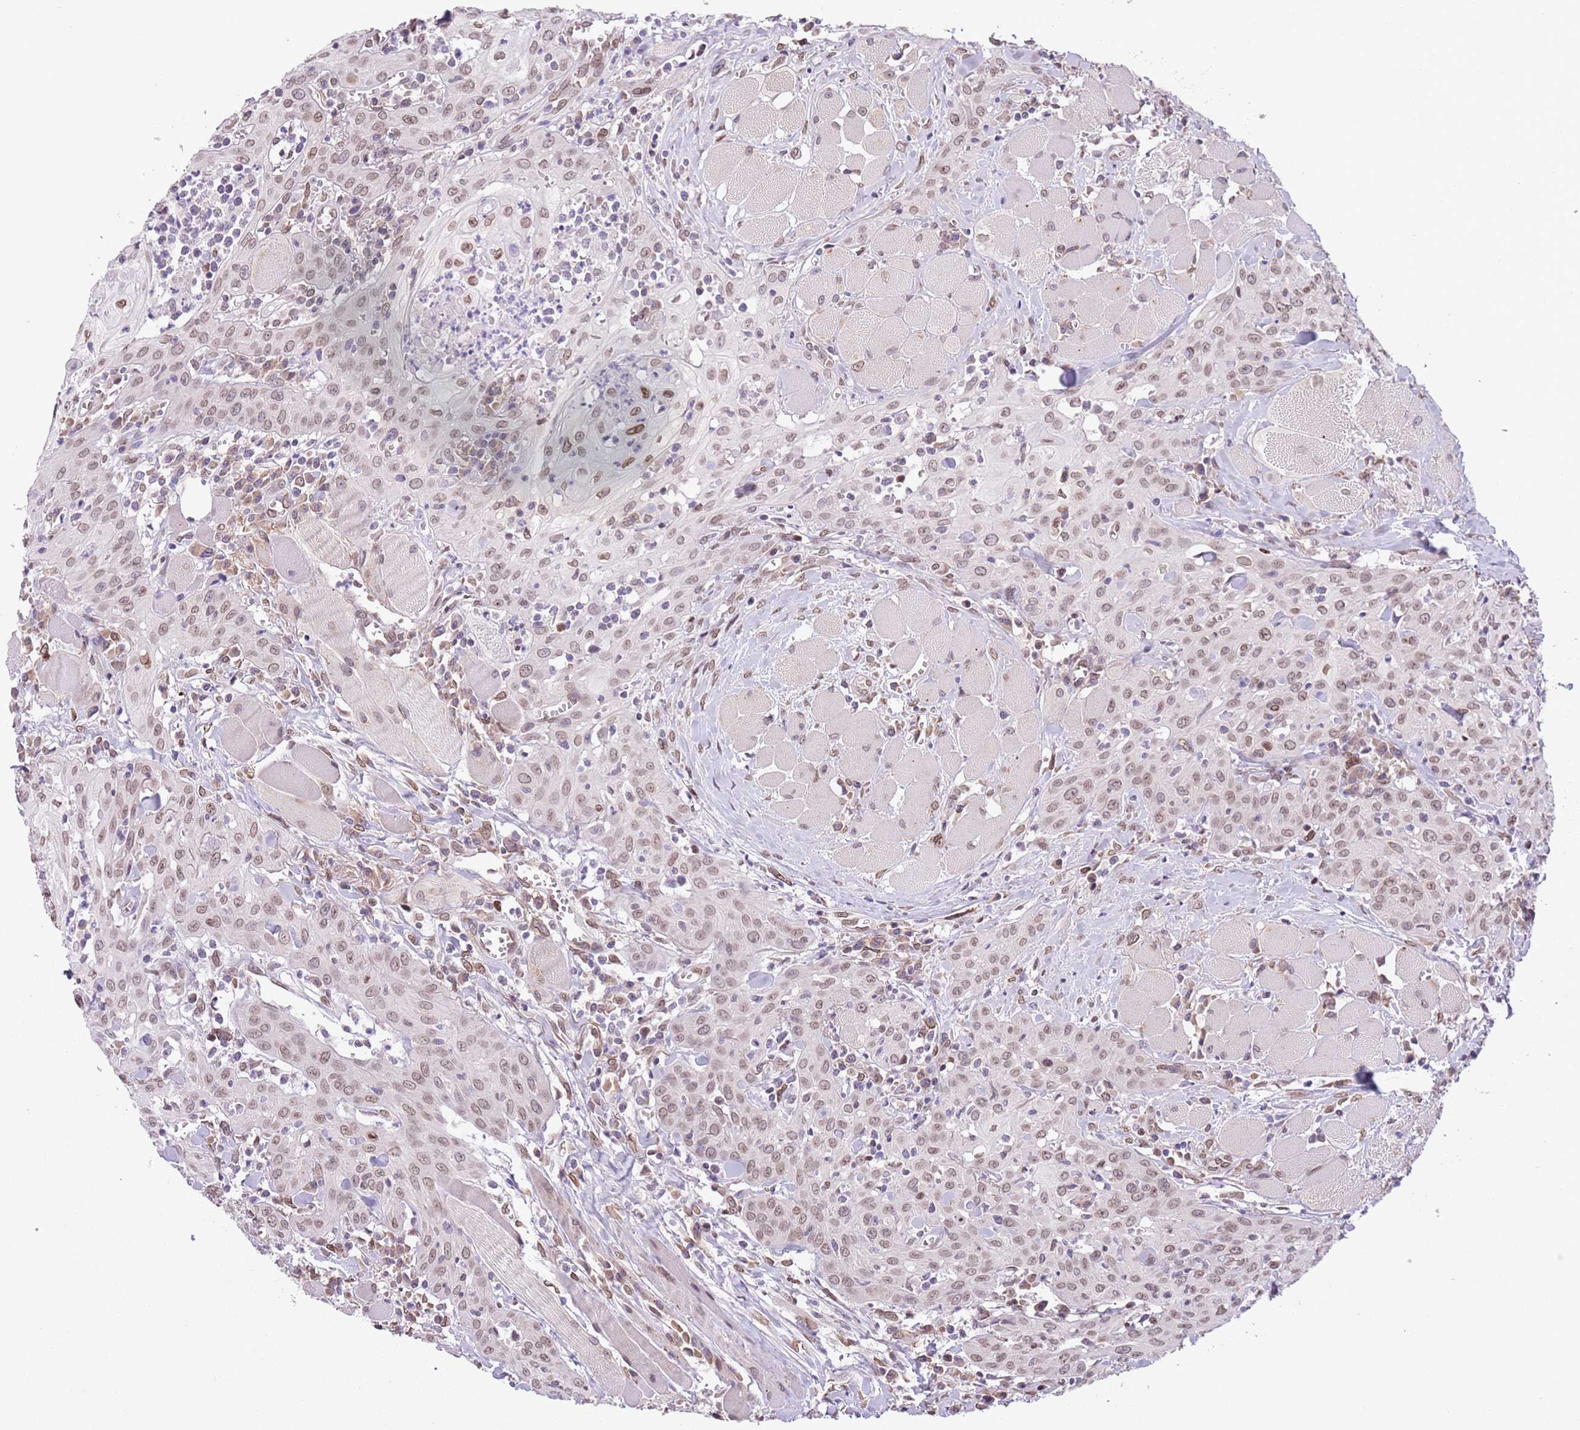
{"staining": {"intensity": "moderate", "quantity": ">75%", "location": "cytoplasmic/membranous,nuclear"}, "tissue": "head and neck cancer", "cell_type": "Tumor cells", "image_type": "cancer", "snomed": [{"axis": "morphology", "description": "Squamous cell carcinoma, NOS"}, {"axis": "topography", "description": "Oral tissue"}, {"axis": "topography", "description": "Head-Neck"}], "caption": "Immunohistochemistry (IHC) of human head and neck cancer (squamous cell carcinoma) shows medium levels of moderate cytoplasmic/membranous and nuclear positivity in about >75% of tumor cells. The staining was performed using DAB (3,3'-diaminobenzidine), with brown indicating positive protein expression. Nuclei are stained blue with hematoxylin.", "gene": "ZGLP1", "patient": {"sex": "female", "age": 70}}